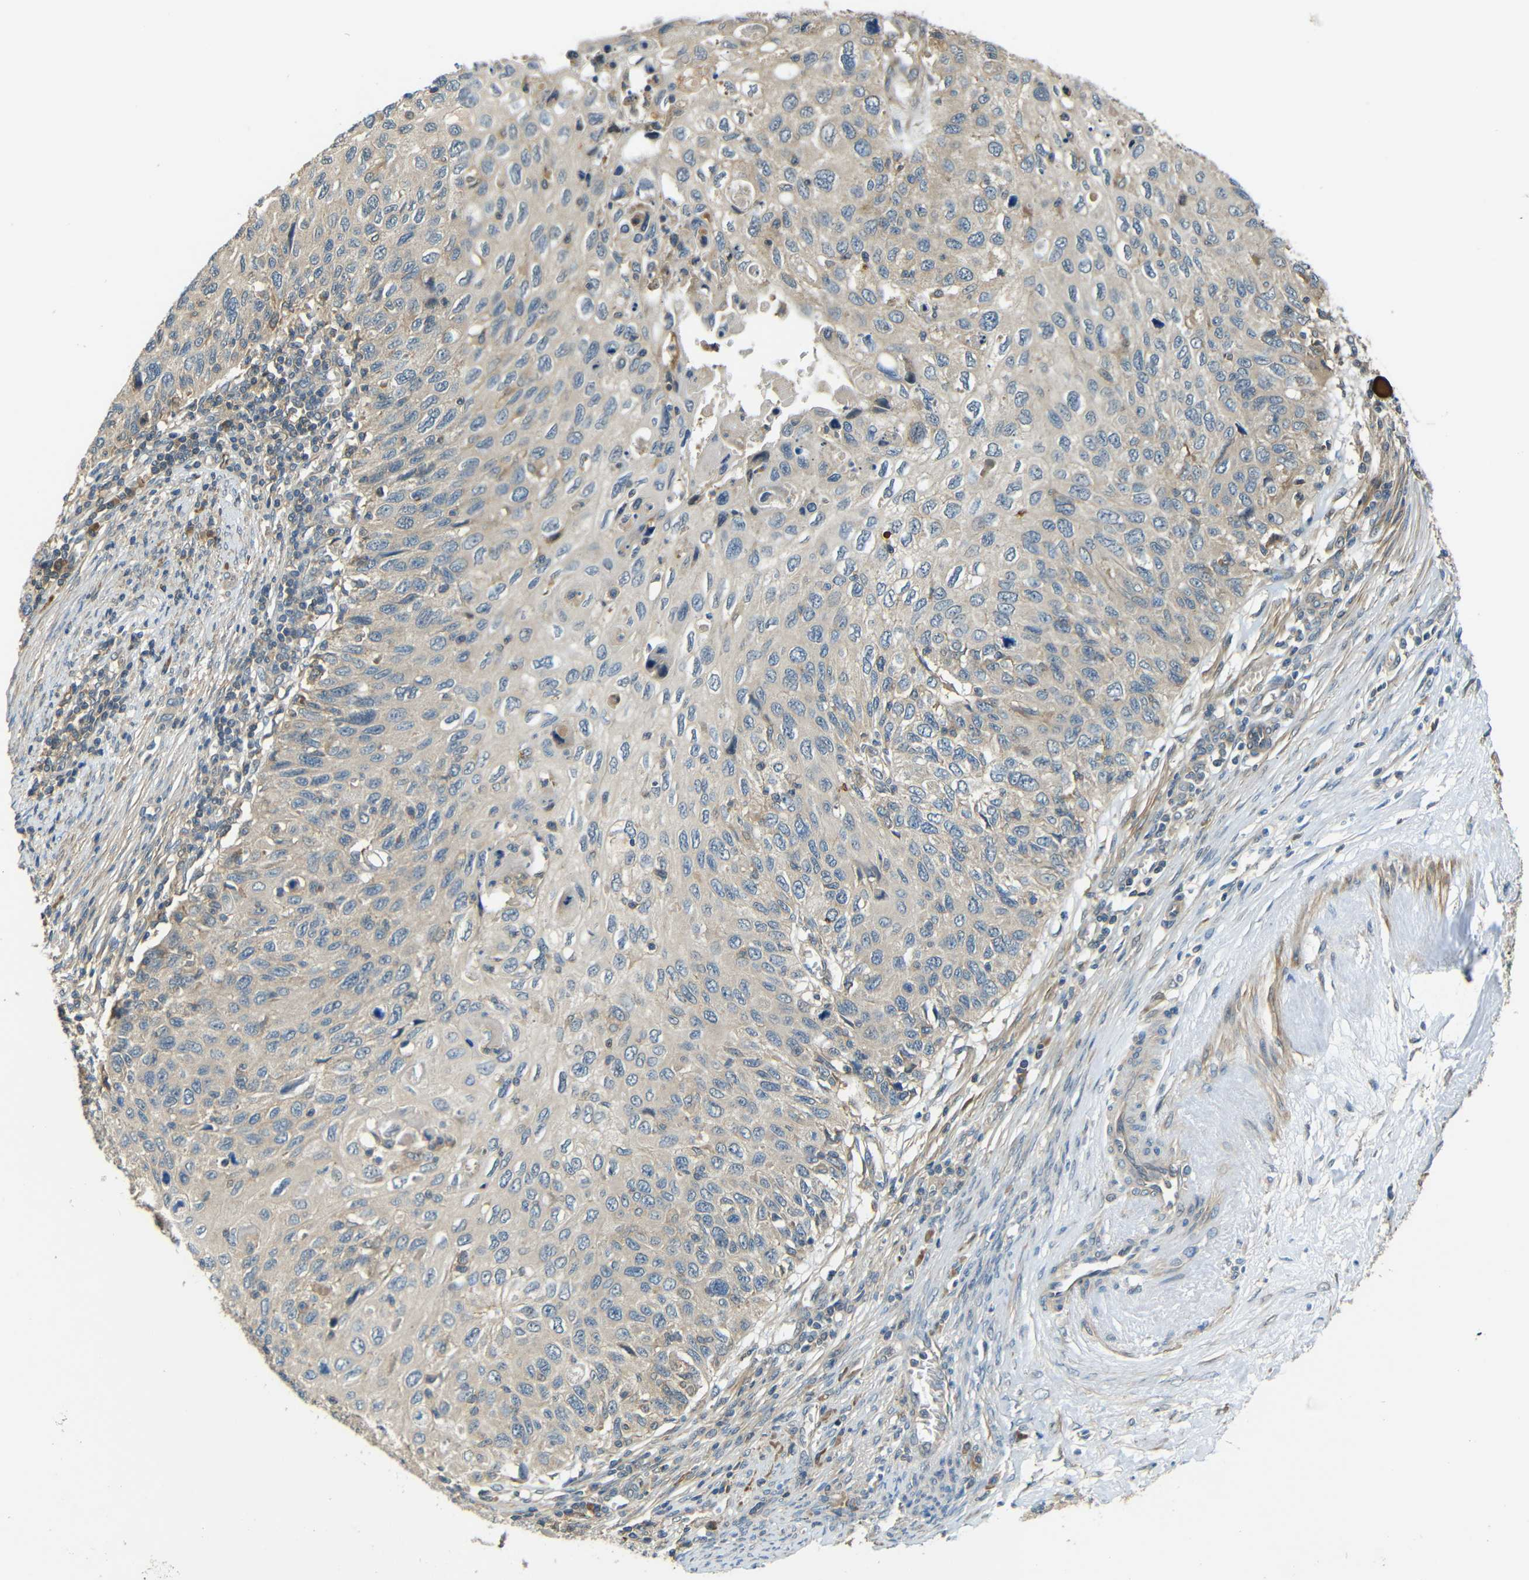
{"staining": {"intensity": "weak", "quantity": "<25%", "location": "cytoplasmic/membranous"}, "tissue": "cervical cancer", "cell_type": "Tumor cells", "image_type": "cancer", "snomed": [{"axis": "morphology", "description": "Squamous cell carcinoma, NOS"}, {"axis": "topography", "description": "Cervix"}], "caption": "Cervical cancer stained for a protein using immunohistochemistry (IHC) shows no positivity tumor cells.", "gene": "FNDC3A", "patient": {"sex": "female", "age": 70}}